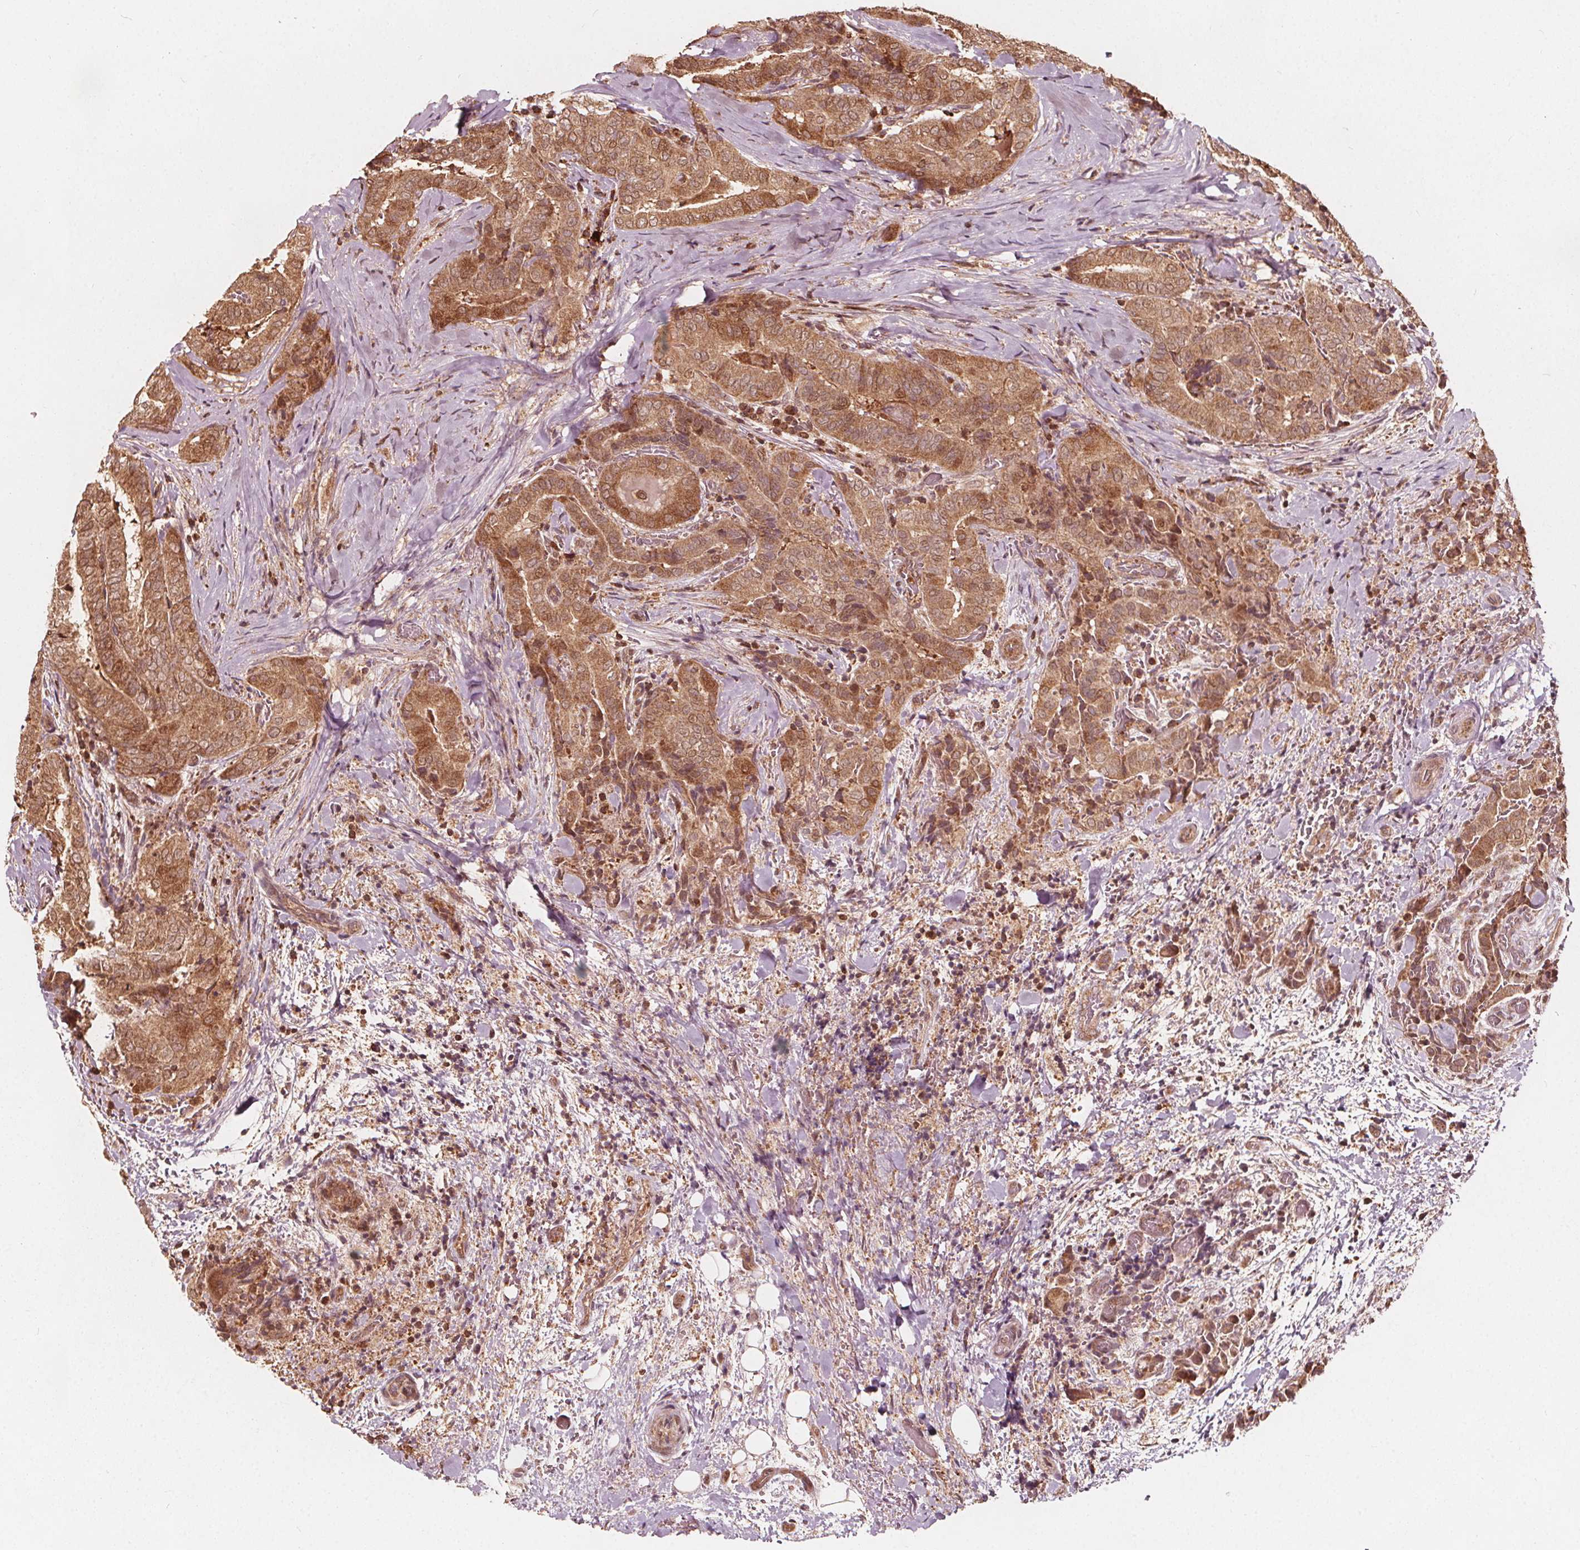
{"staining": {"intensity": "moderate", "quantity": ">75%", "location": "cytoplasmic/membranous"}, "tissue": "thyroid cancer", "cell_type": "Tumor cells", "image_type": "cancer", "snomed": [{"axis": "morphology", "description": "Papillary adenocarcinoma, NOS"}, {"axis": "topography", "description": "Thyroid gland"}], "caption": "IHC image of neoplastic tissue: thyroid papillary adenocarcinoma stained using immunohistochemistry (IHC) demonstrates medium levels of moderate protein expression localized specifically in the cytoplasmic/membranous of tumor cells, appearing as a cytoplasmic/membranous brown color.", "gene": "AIP", "patient": {"sex": "female", "age": 61}}